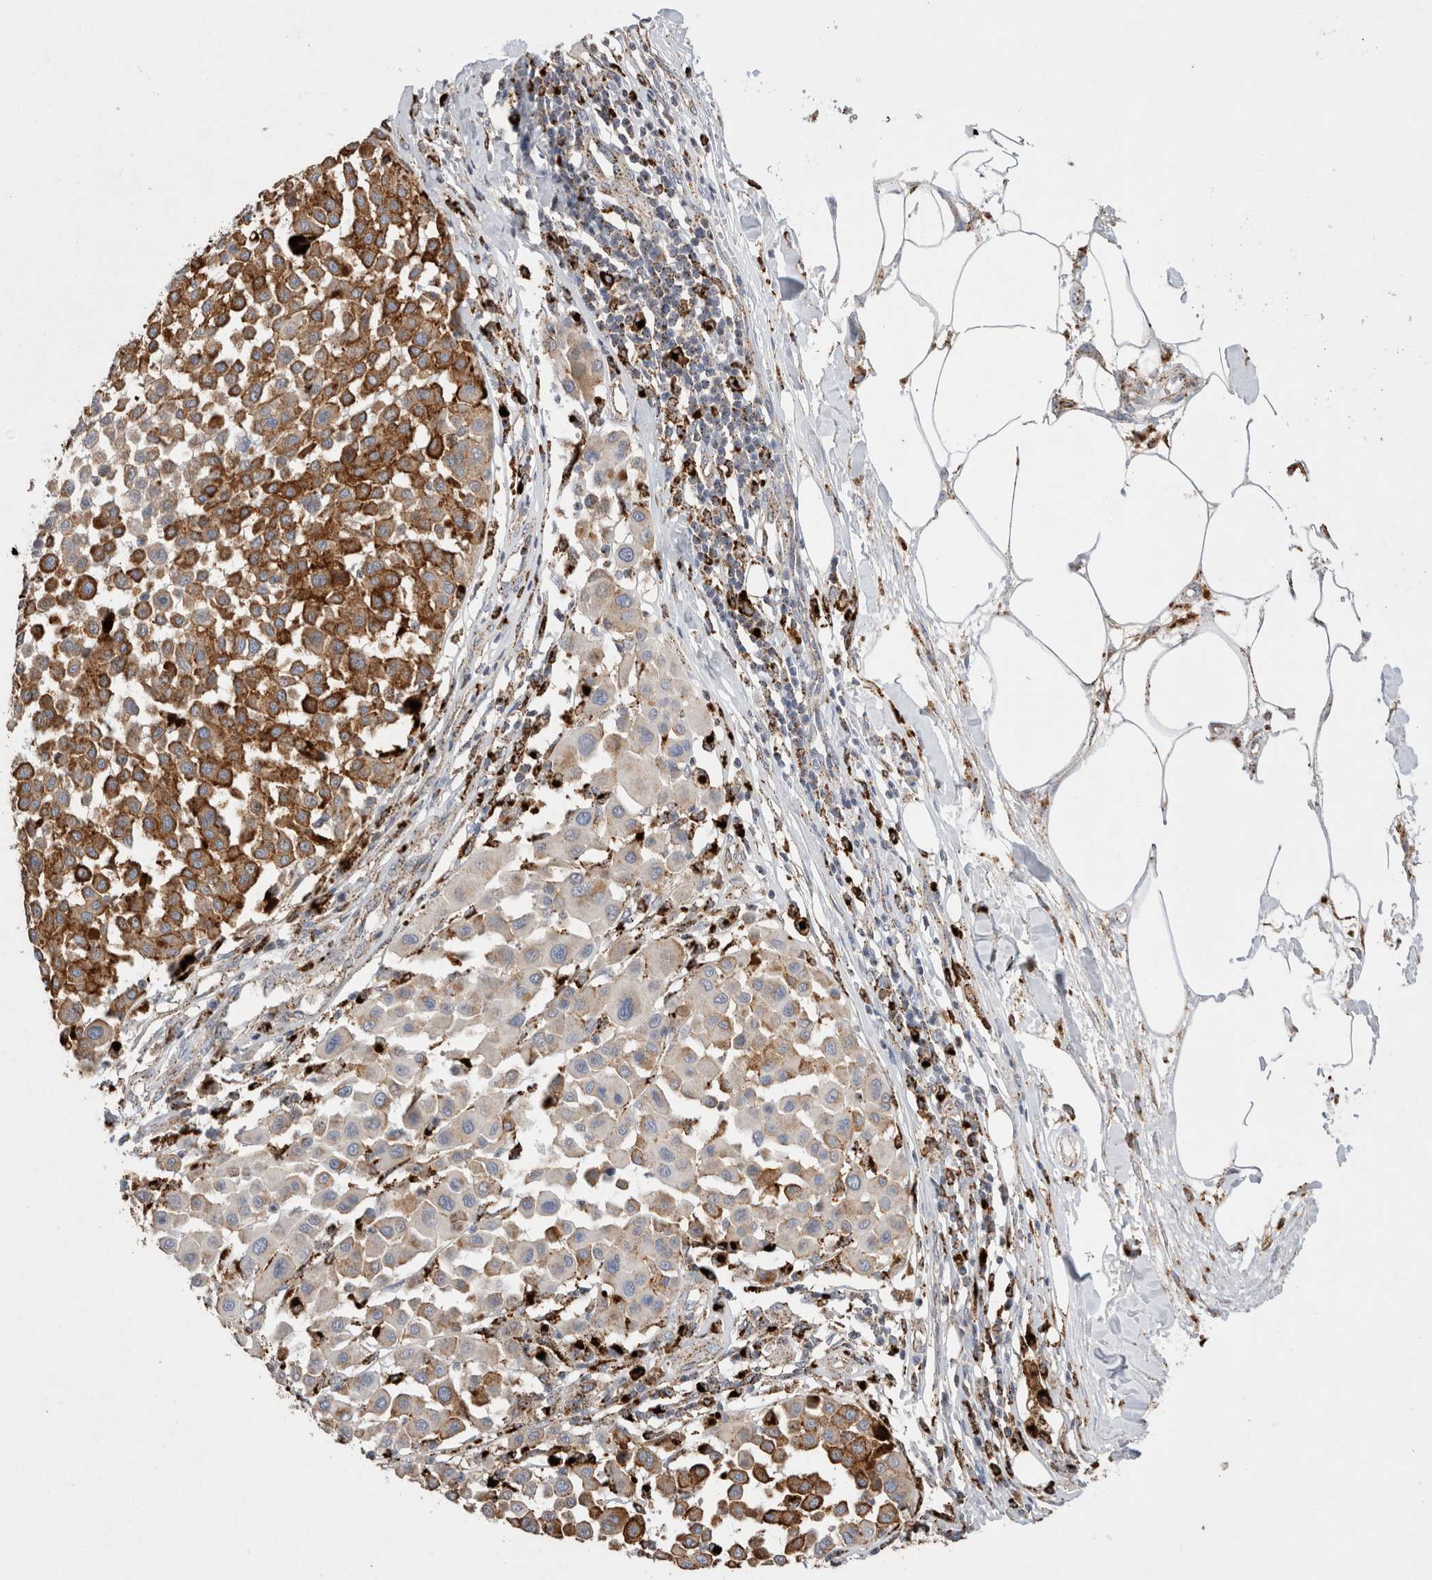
{"staining": {"intensity": "strong", "quantity": "25%-75%", "location": "cytoplasmic/membranous"}, "tissue": "melanoma", "cell_type": "Tumor cells", "image_type": "cancer", "snomed": [{"axis": "morphology", "description": "Malignant melanoma, Metastatic site"}, {"axis": "topography", "description": "Soft tissue"}], "caption": "IHC histopathology image of neoplastic tissue: human malignant melanoma (metastatic site) stained using immunohistochemistry exhibits high levels of strong protein expression localized specifically in the cytoplasmic/membranous of tumor cells, appearing as a cytoplasmic/membranous brown color.", "gene": "CTSA", "patient": {"sex": "male", "age": 41}}